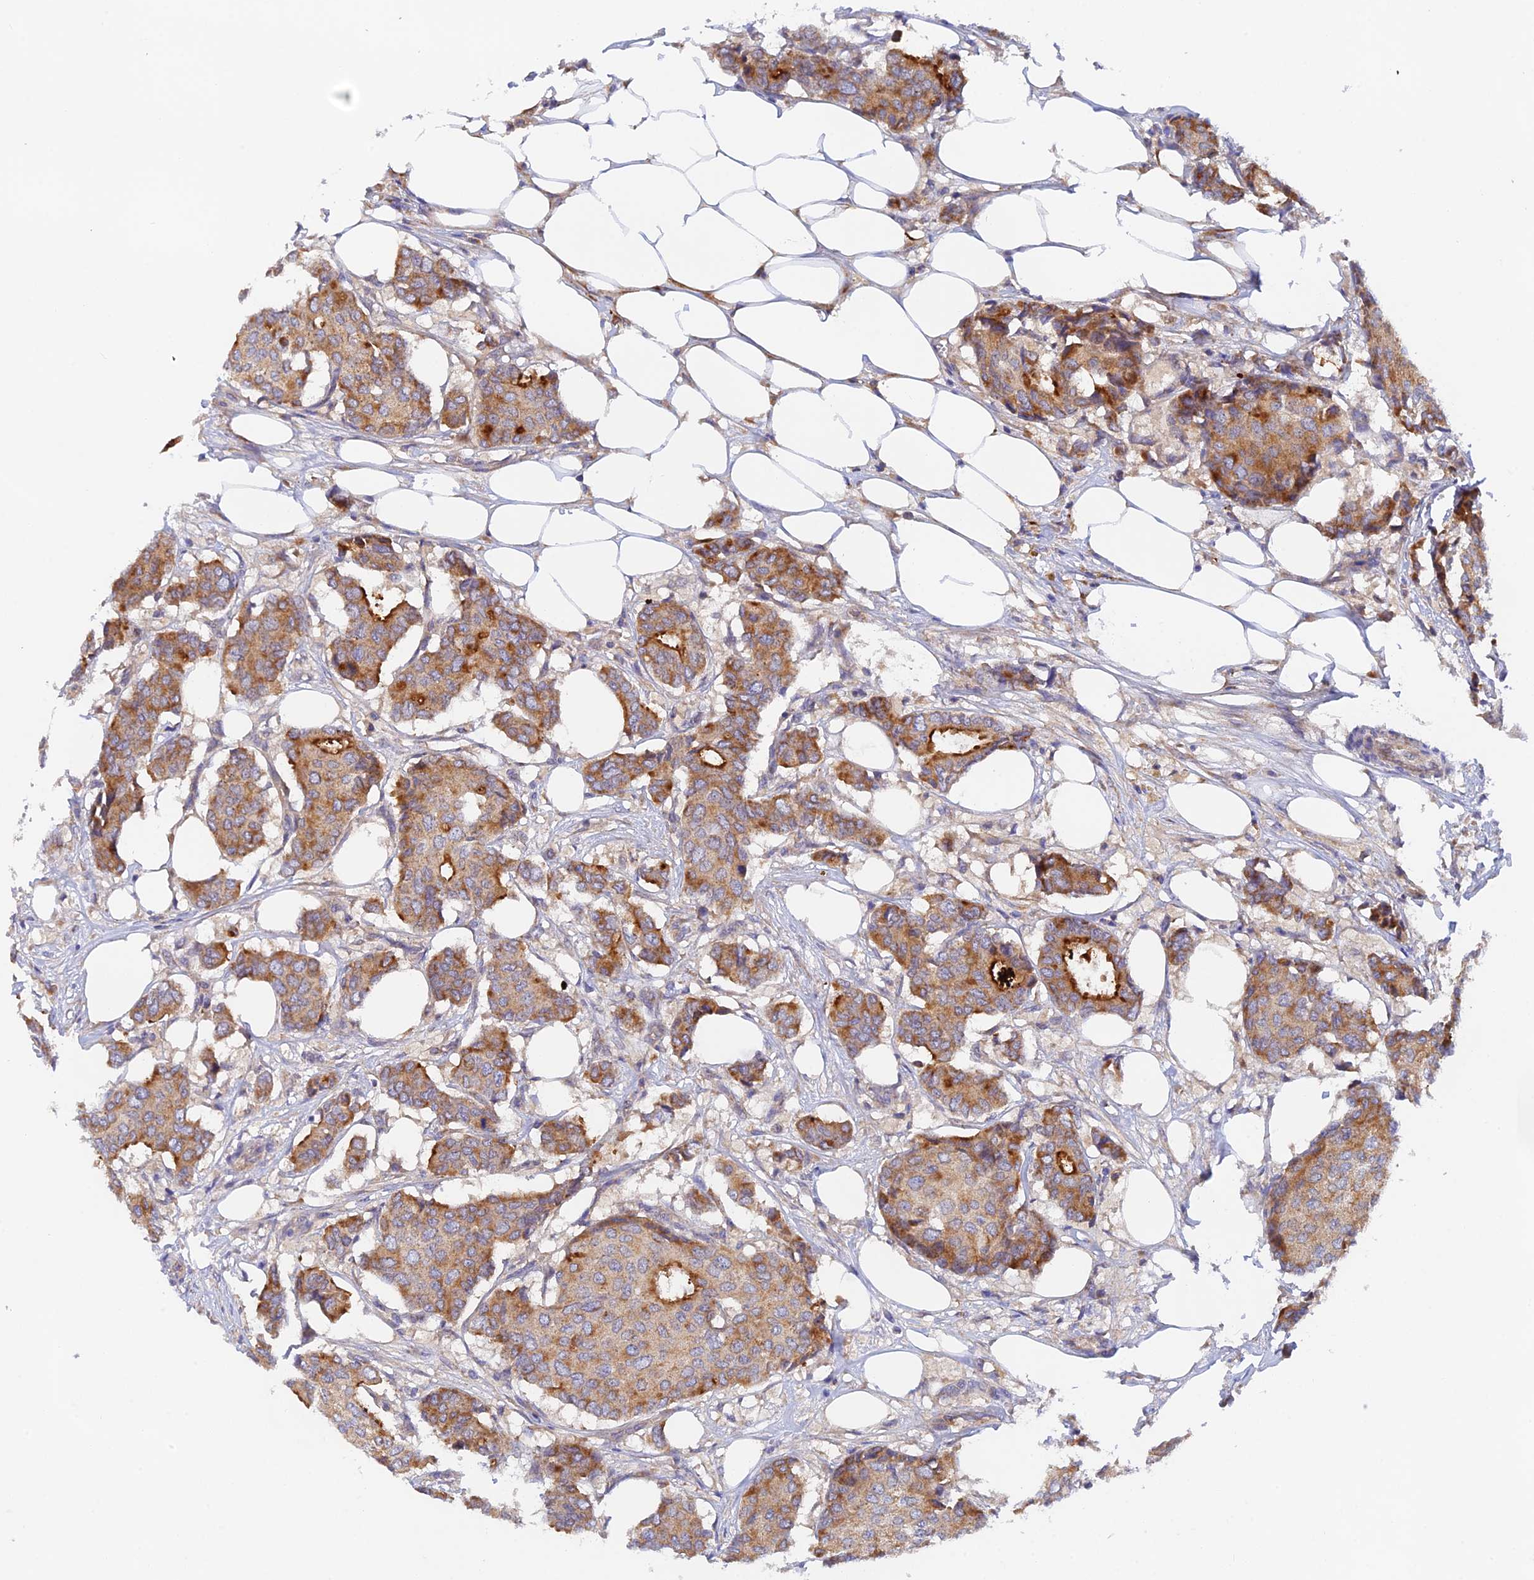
{"staining": {"intensity": "moderate", "quantity": ">75%", "location": "cytoplasmic/membranous"}, "tissue": "breast cancer", "cell_type": "Tumor cells", "image_type": "cancer", "snomed": [{"axis": "morphology", "description": "Duct carcinoma"}, {"axis": "topography", "description": "Breast"}], "caption": "Breast cancer (invasive ductal carcinoma) stained with a protein marker shows moderate staining in tumor cells.", "gene": "RANBP6", "patient": {"sex": "female", "age": 75}}